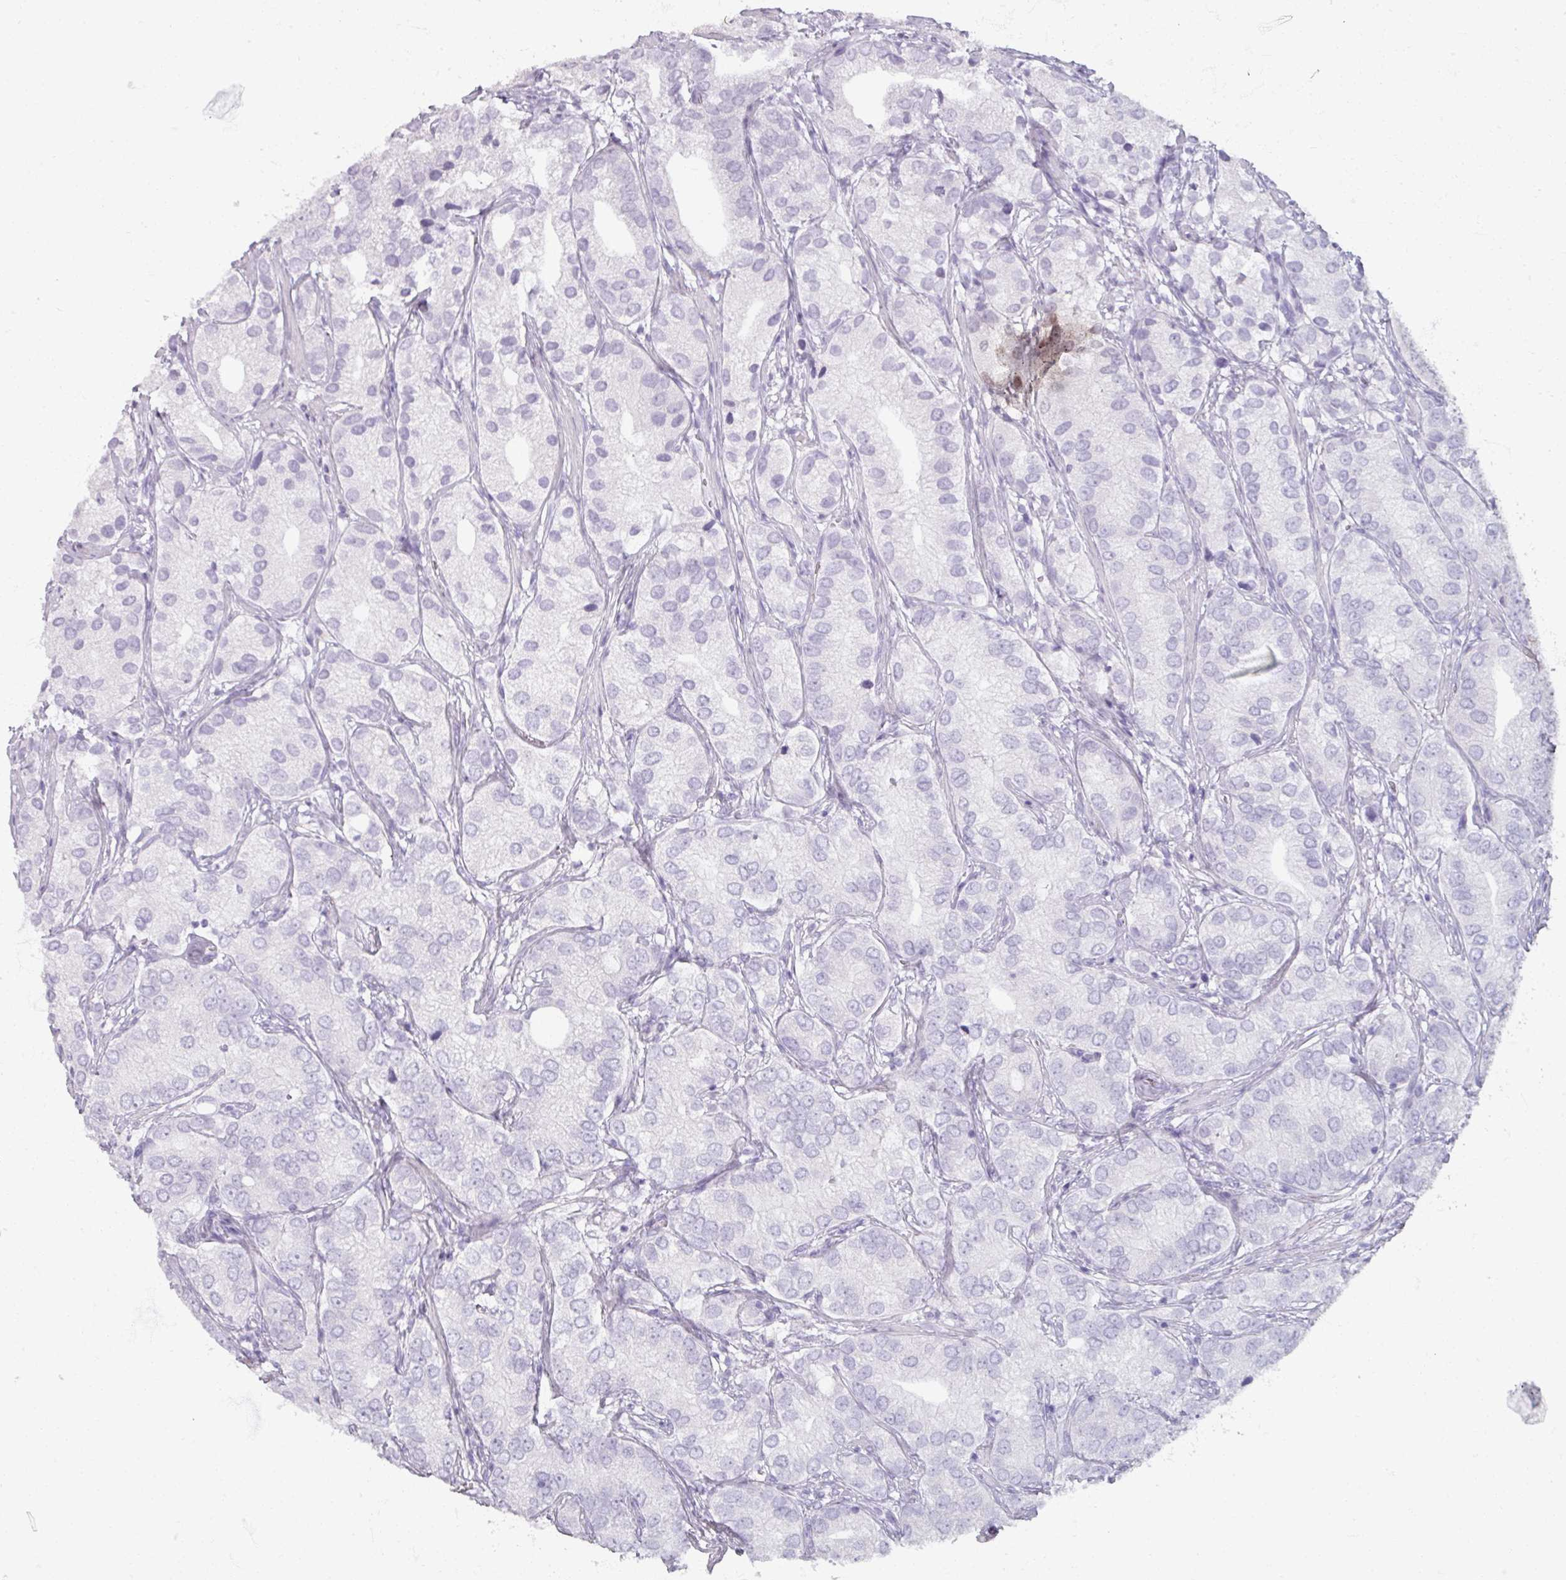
{"staining": {"intensity": "negative", "quantity": "none", "location": "none"}, "tissue": "prostate cancer", "cell_type": "Tumor cells", "image_type": "cancer", "snomed": [{"axis": "morphology", "description": "Adenocarcinoma, High grade"}, {"axis": "topography", "description": "Prostate"}], "caption": "IHC photomicrograph of neoplastic tissue: human prostate cancer stained with DAB (3,3'-diaminobenzidine) reveals no significant protein expression in tumor cells.", "gene": "ARG1", "patient": {"sex": "male", "age": 82}}